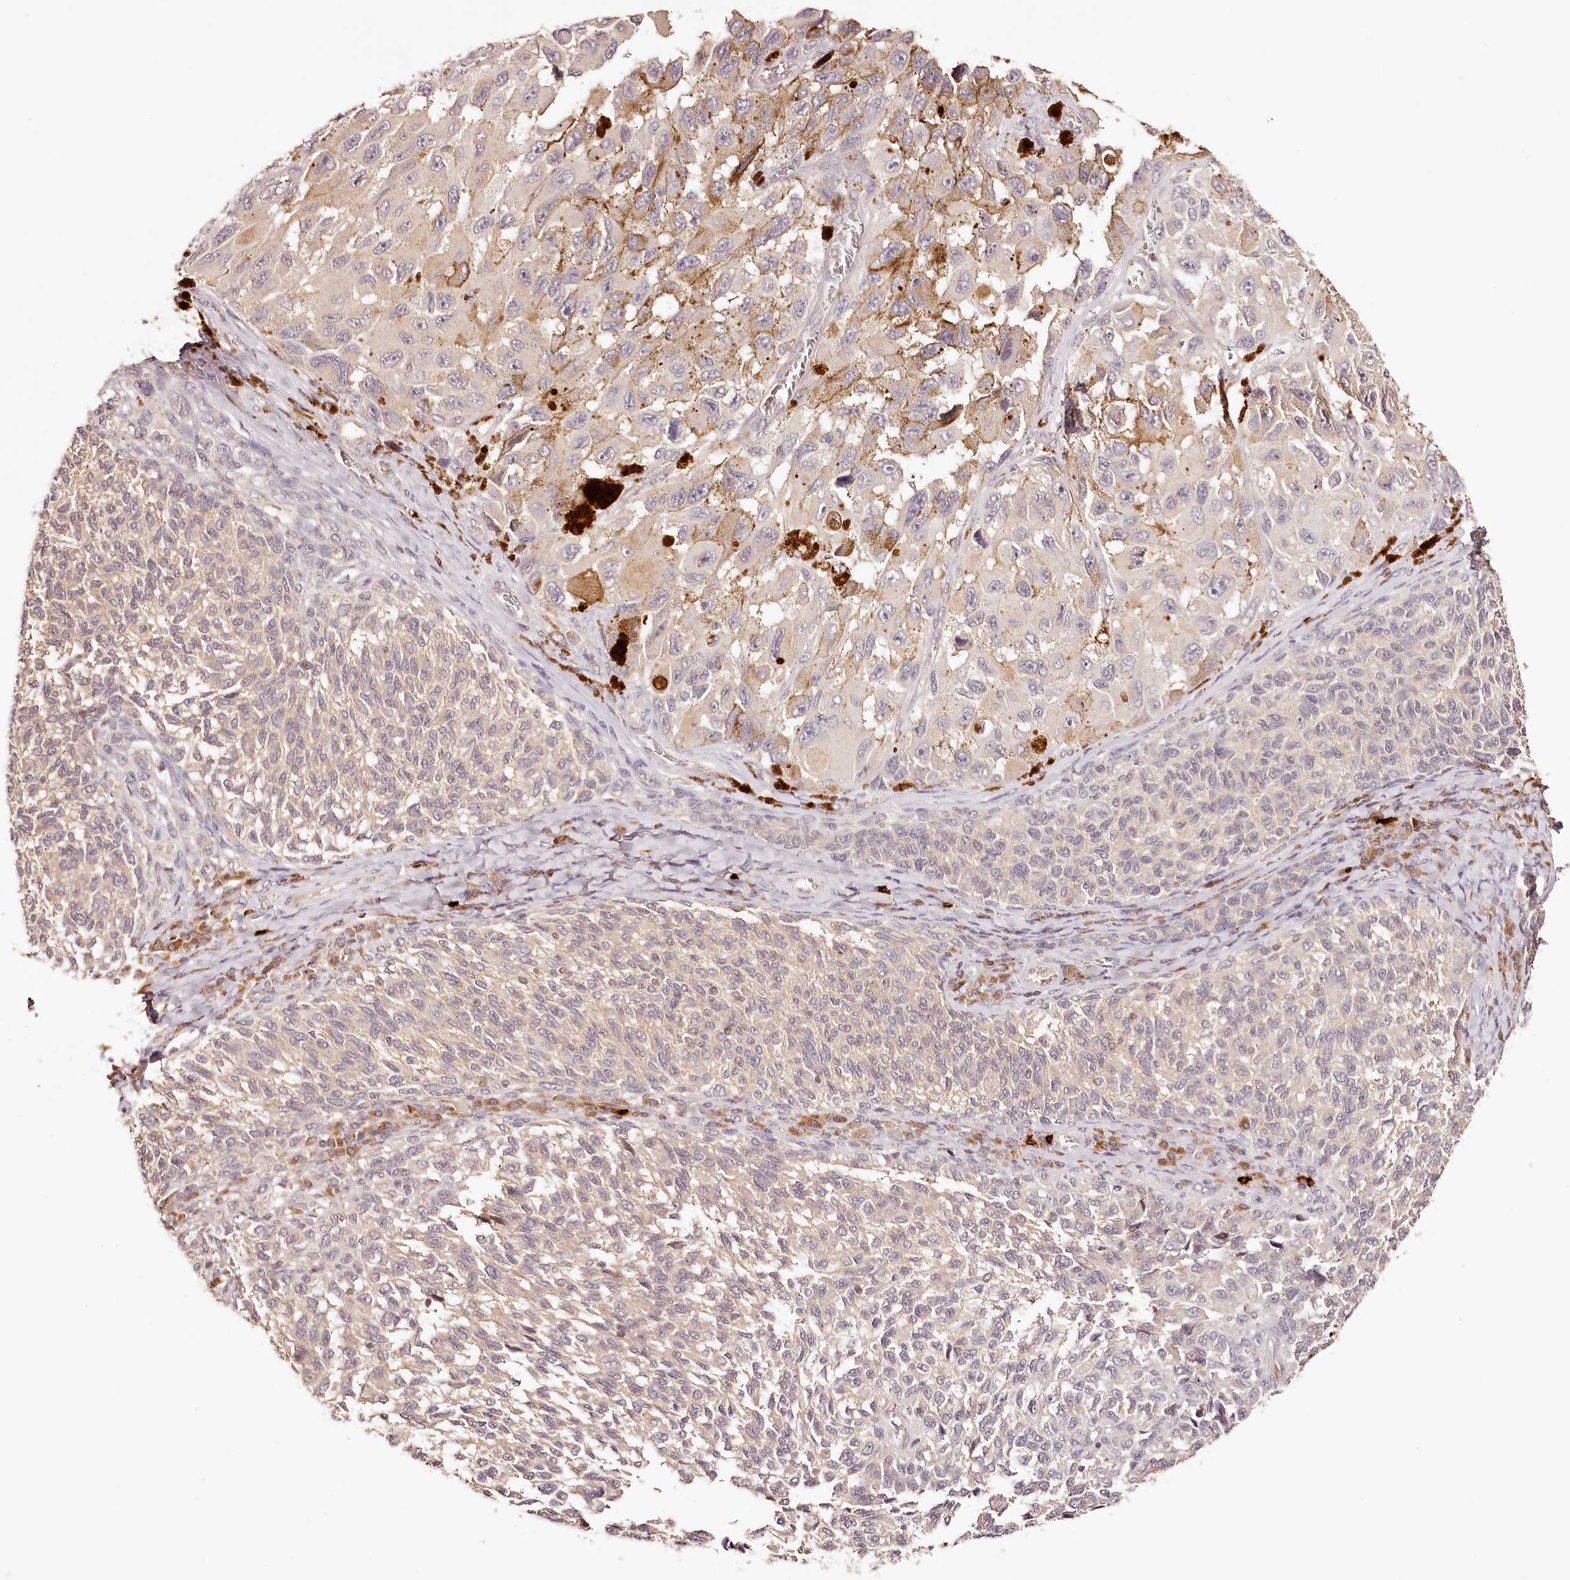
{"staining": {"intensity": "weak", "quantity": "<25%", "location": "cytoplasmic/membranous"}, "tissue": "melanoma", "cell_type": "Tumor cells", "image_type": "cancer", "snomed": [{"axis": "morphology", "description": "Malignant melanoma, NOS"}, {"axis": "topography", "description": "Skin"}], "caption": "Melanoma was stained to show a protein in brown. There is no significant positivity in tumor cells. Brightfield microscopy of IHC stained with DAB (brown) and hematoxylin (blue), captured at high magnification.", "gene": "SYNGR1", "patient": {"sex": "female", "age": 73}}